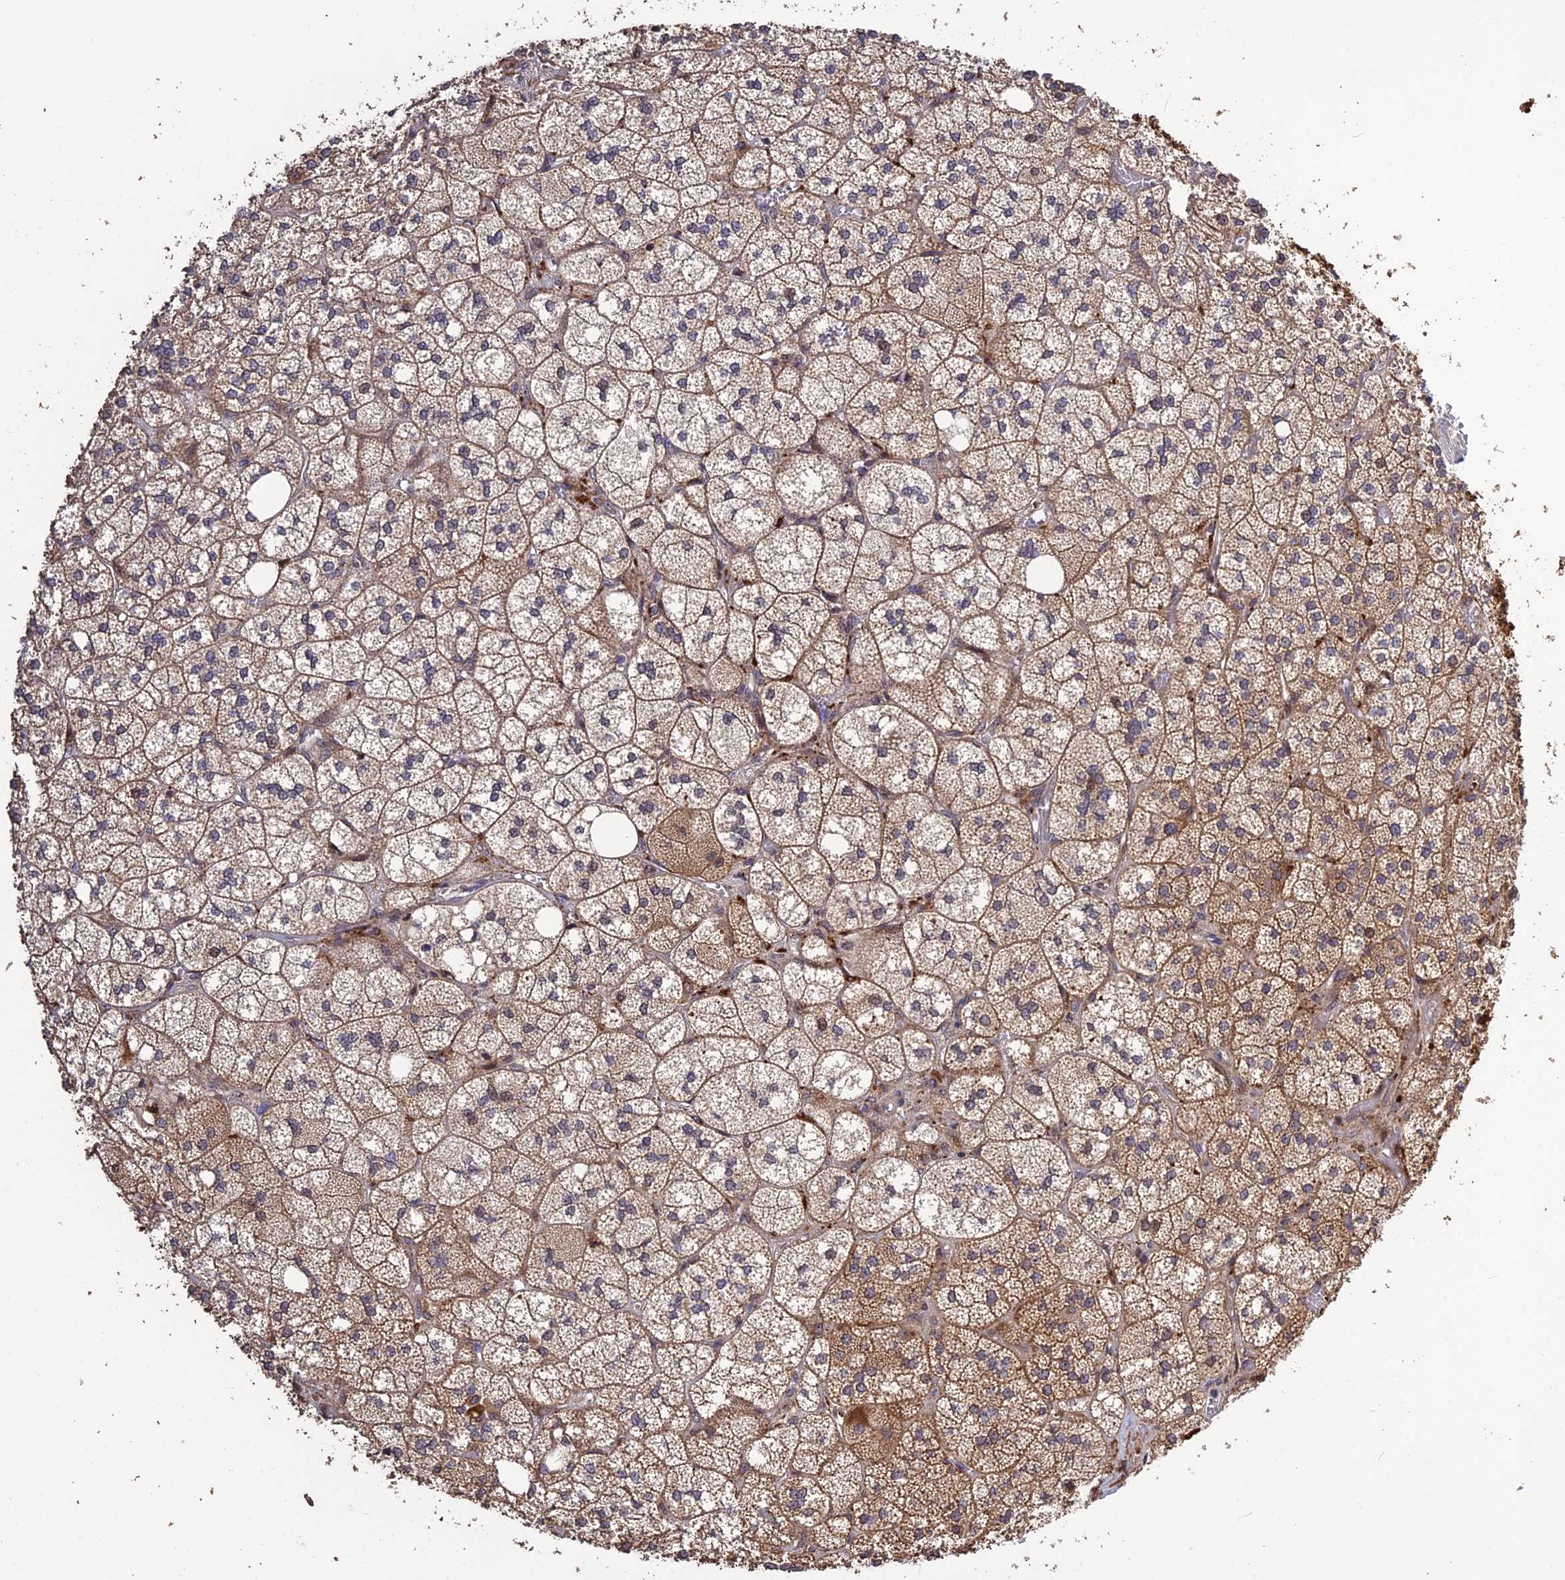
{"staining": {"intensity": "strong", "quantity": "25%-75%", "location": "cytoplasmic/membranous"}, "tissue": "adrenal gland", "cell_type": "Glandular cells", "image_type": "normal", "snomed": [{"axis": "morphology", "description": "Normal tissue, NOS"}, {"axis": "topography", "description": "Adrenal gland"}], "caption": "Adrenal gland stained for a protein demonstrates strong cytoplasmic/membranous positivity in glandular cells. (Stains: DAB in brown, nuclei in blue, Microscopy: brightfield microscopy at high magnification).", "gene": "SPG21", "patient": {"sex": "male", "age": 61}}